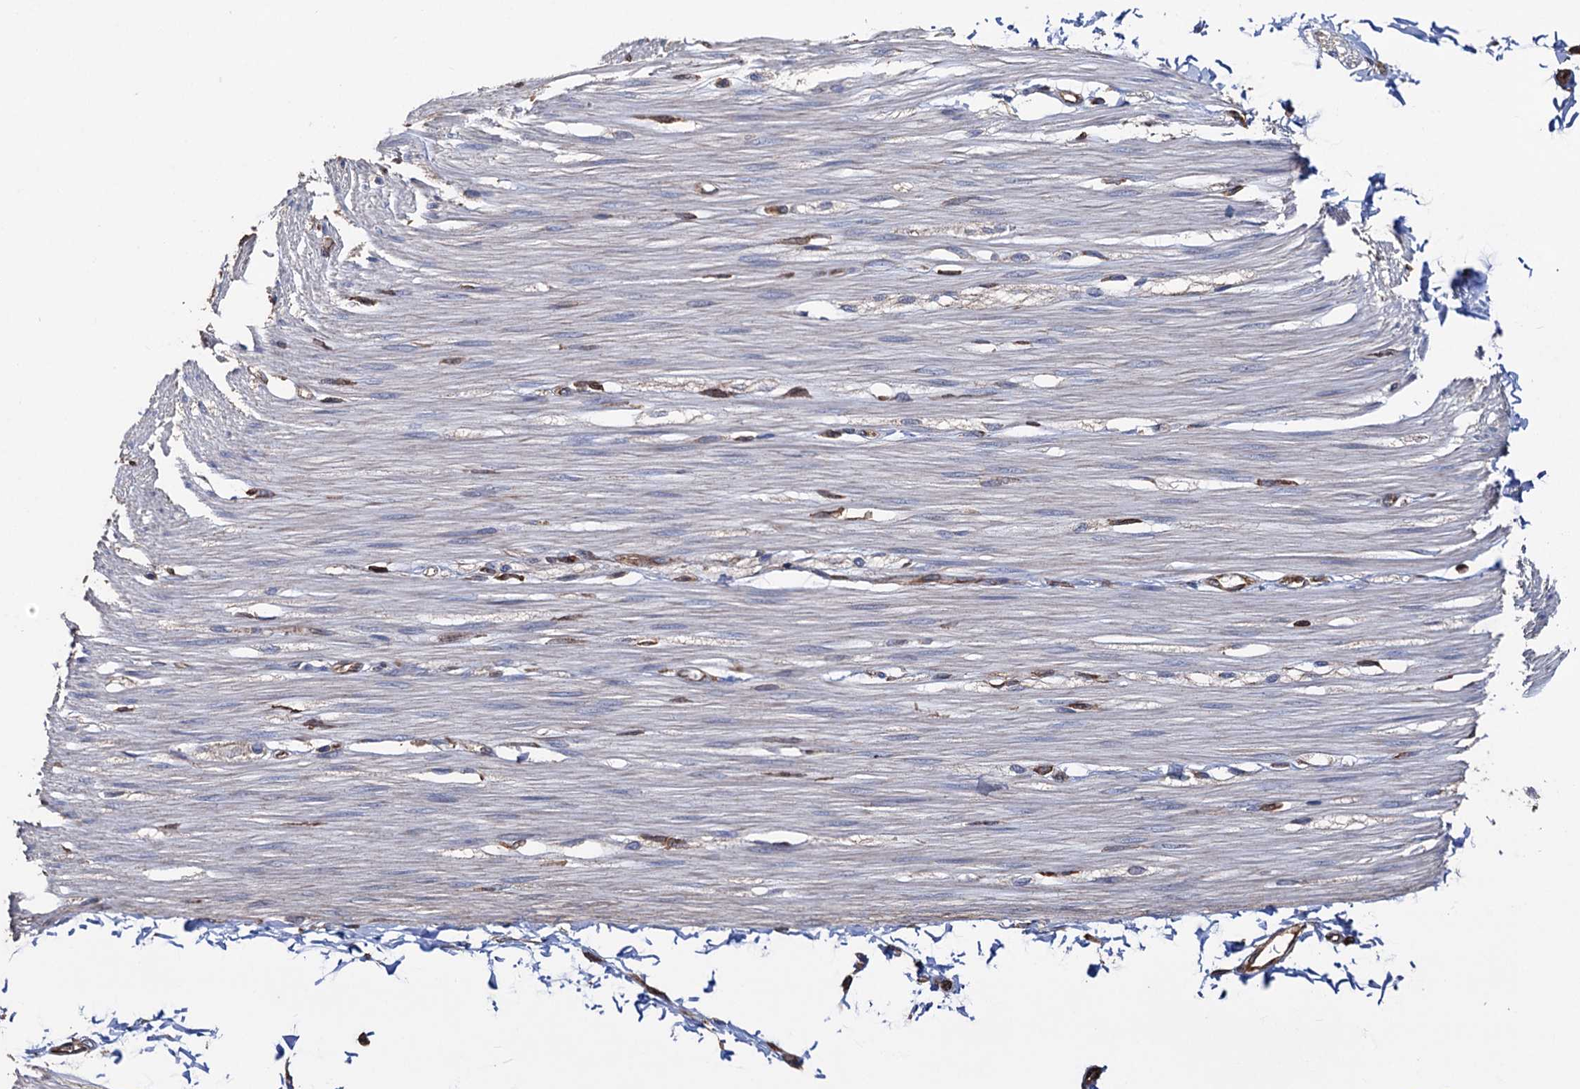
{"staining": {"intensity": "negative", "quantity": "none", "location": "none"}, "tissue": "smooth muscle", "cell_type": "Smooth muscle cells", "image_type": "normal", "snomed": [{"axis": "morphology", "description": "Normal tissue, NOS"}, {"axis": "morphology", "description": "Adenocarcinoma, NOS"}, {"axis": "topography", "description": "Colon"}, {"axis": "topography", "description": "Peripheral nerve tissue"}], "caption": "DAB (3,3'-diaminobenzidine) immunohistochemical staining of unremarkable smooth muscle demonstrates no significant positivity in smooth muscle cells.", "gene": "STING1", "patient": {"sex": "male", "age": 14}}